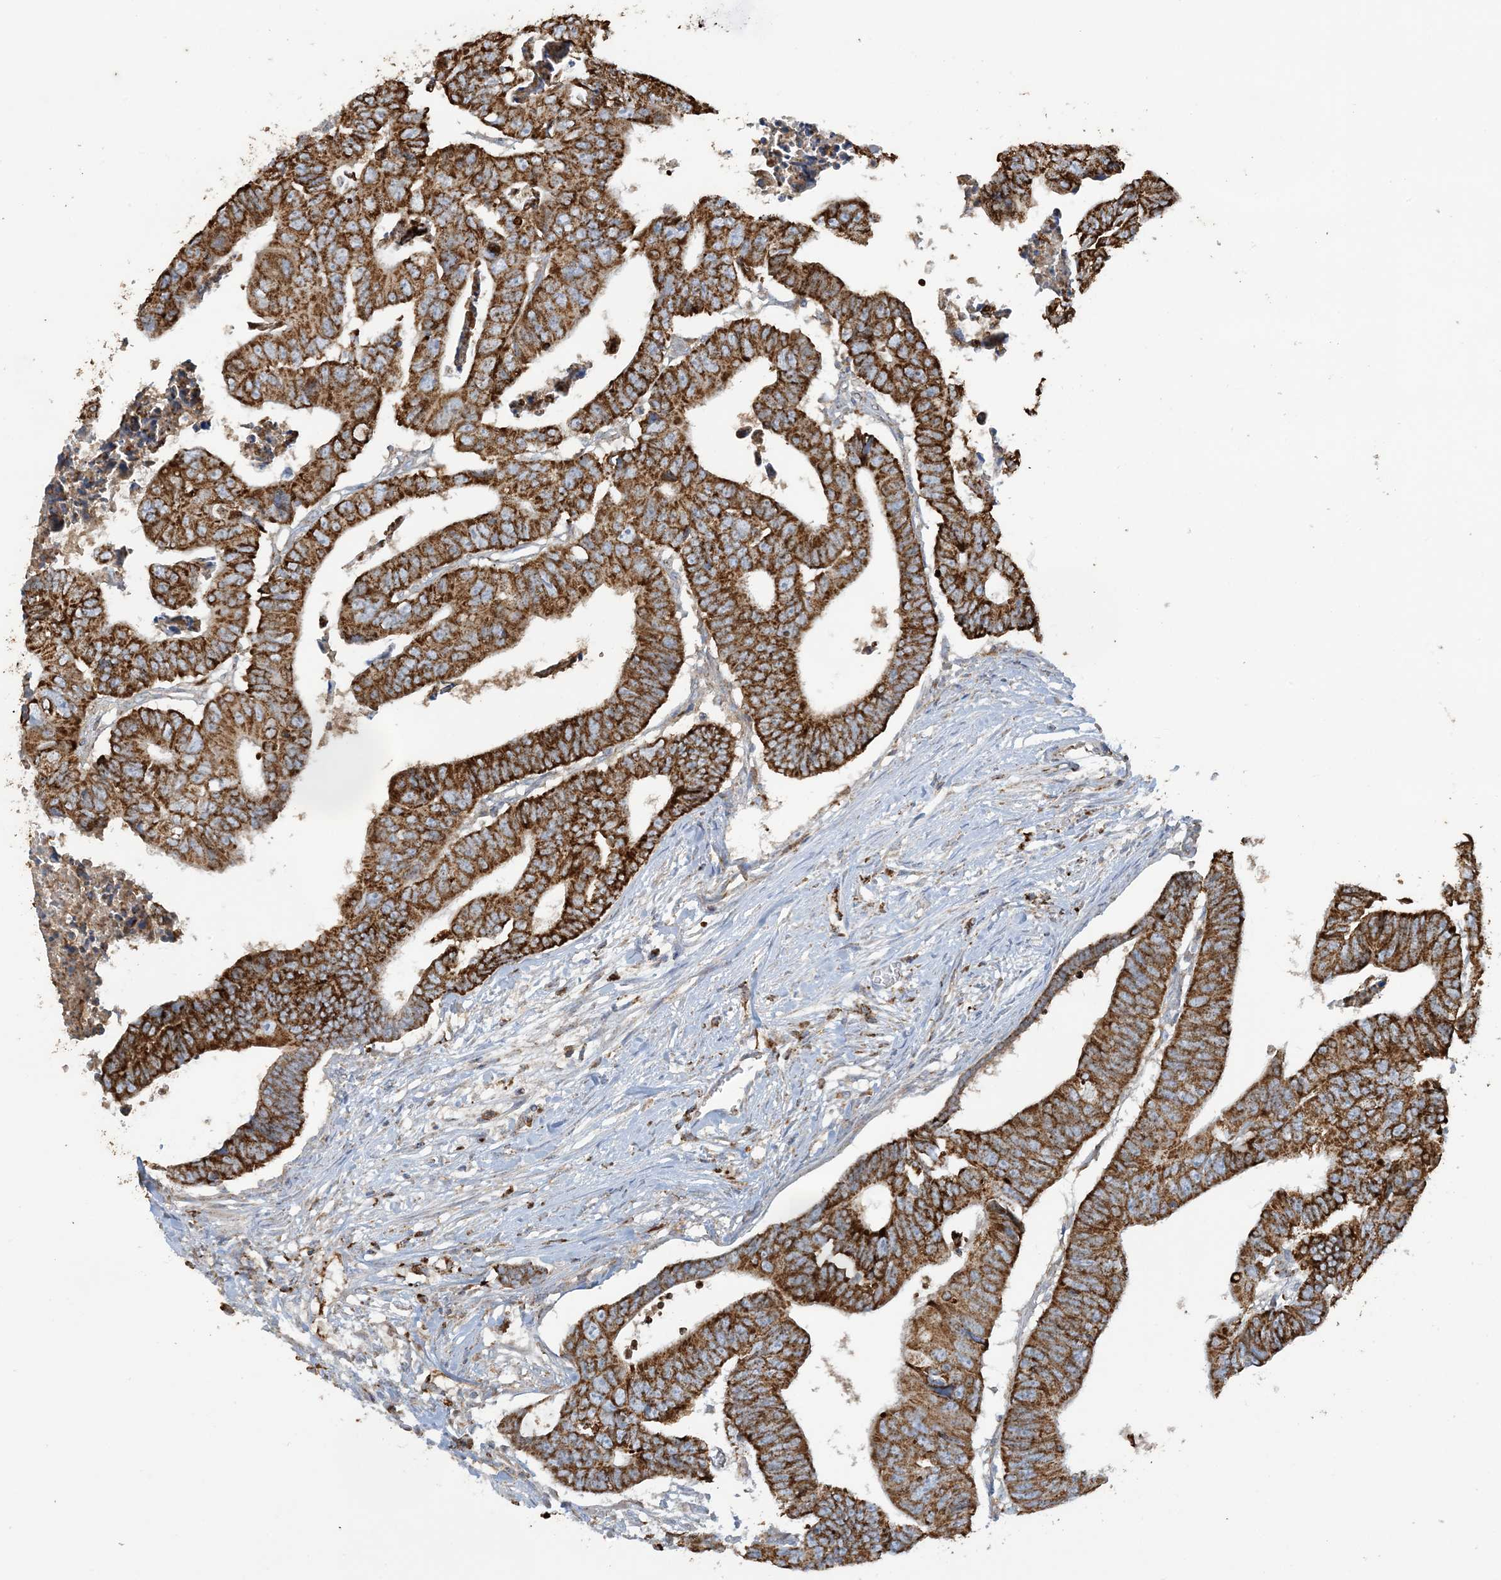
{"staining": {"intensity": "strong", "quantity": ">75%", "location": "cytoplasmic/membranous"}, "tissue": "colorectal cancer", "cell_type": "Tumor cells", "image_type": "cancer", "snomed": [{"axis": "morphology", "description": "Adenocarcinoma, NOS"}, {"axis": "topography", "description": "Rectum"}], "caption": "Immunohistochemical staining of colorectal cancer shows high levels of strong cytoplasmic/membranous protein positivity in approximately >75% of tumor cells. Immunohistochemistry stains the protein of interest in brown and the nuclei are stained blue.", "gene": "AGA", "patient": {"sex": "female", "age": 65}}